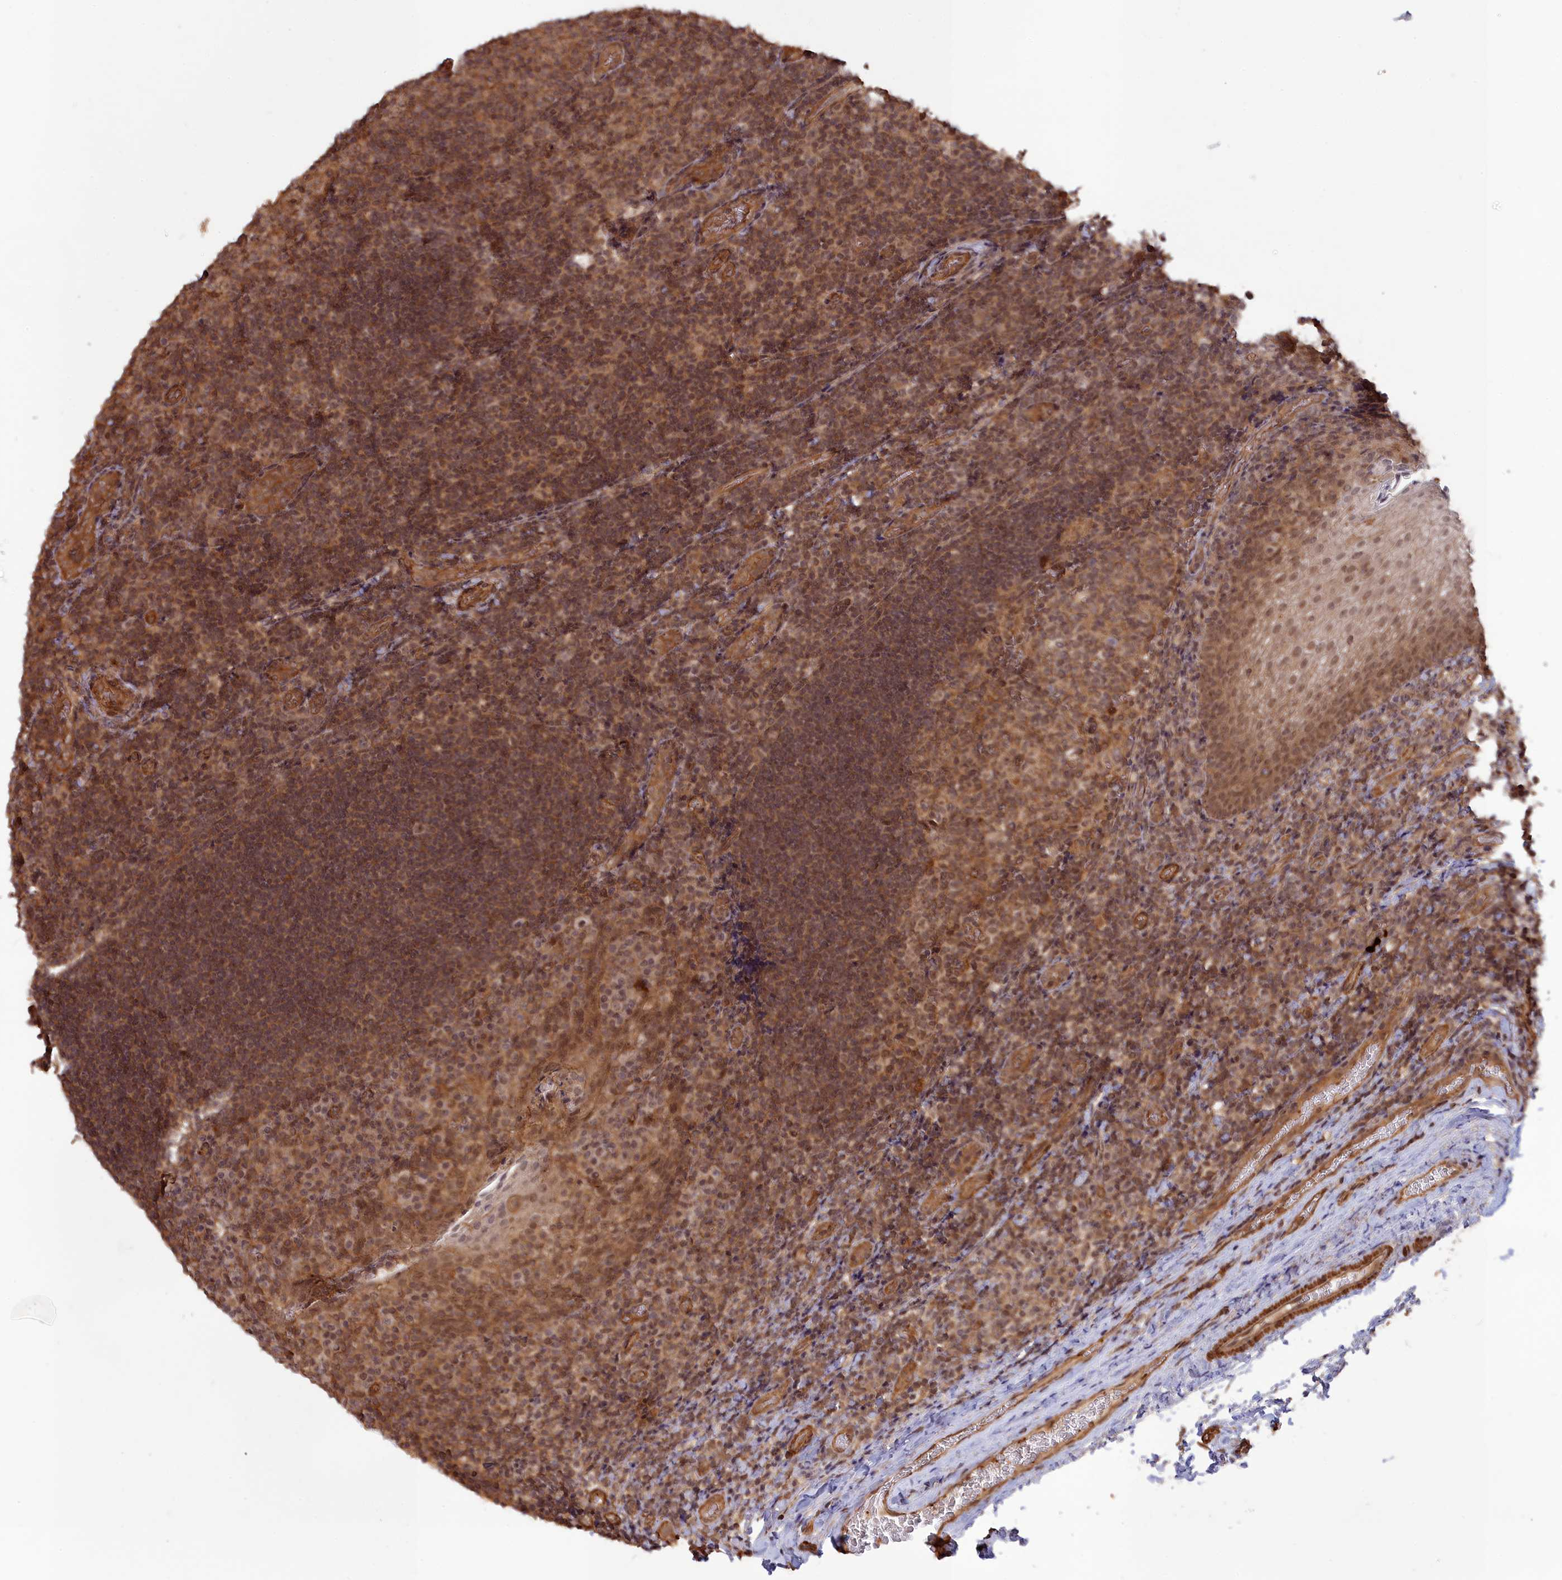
{"staining": {"intensity": "moderate", "quantity": ">75%", "location": "cytoplasmic/membranous,nuclear"}, "tissue": "tonsil", "cell_type": "Germinal center cells", "image_type": "normal", "snomed": [{"axis": "morphology", "description": "Normal tissue, NOS"}, {"axis": "topography", "description": "Tonsil"}], "caption": "The immunohistochemical stain highlights moderate cytoplasmic/membranous,nuclear expression in germinal center cells of normal tonsil.", "gene": "CCDC174", "patient": {"sex": "male", "age": 17}}